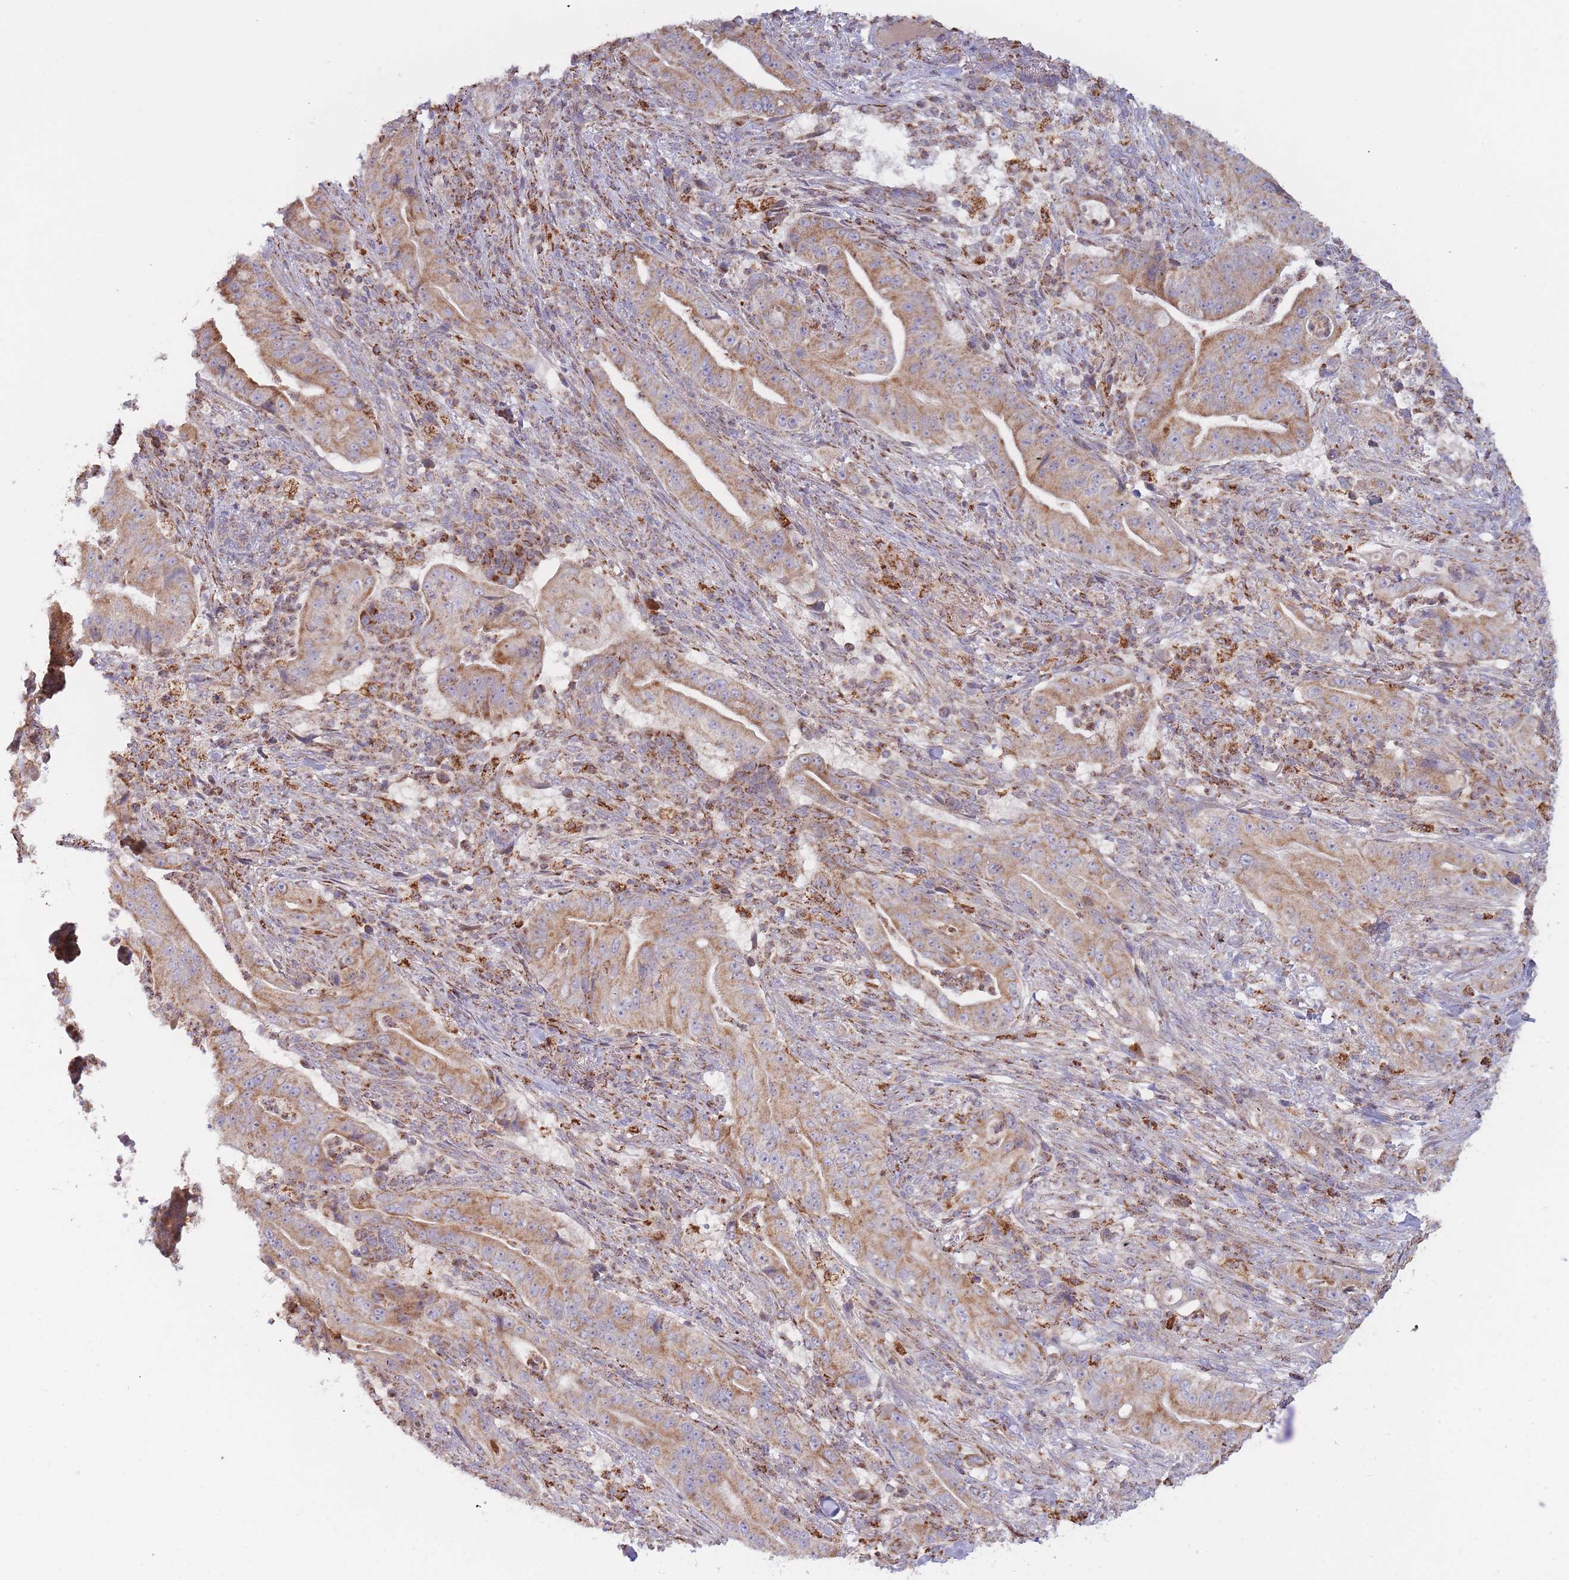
{"staining": {"intensity": "strong", "quantity": ">75%", "location": "cytoplasmic/membranous"}, "tissue": "pancreatic cancer", "cell_type": "Tumor cells", "image_type": "cancer", "snomed": [{"axis": "morphology", "description": "Adenocarcinoma, NOS"}, {"axis": "topography", "description": "Pancreas"}], "caption": "Immunohistochemistry (DAB (3,3'-diaminobenzidine)) staining of human pancreatic cancer displays strong cytoplasmic/membranous protein expression in approximately >75% of tumor cells. The staining was performed using DAB (3,3'-diaminobenzidine) to visualize the protein expression in brown, while the nuclei were stained in blue with hematoxylin (Magnification: 20x).", "gene": "MRPL17", "patient": {"sex": "male", "age": 71}}